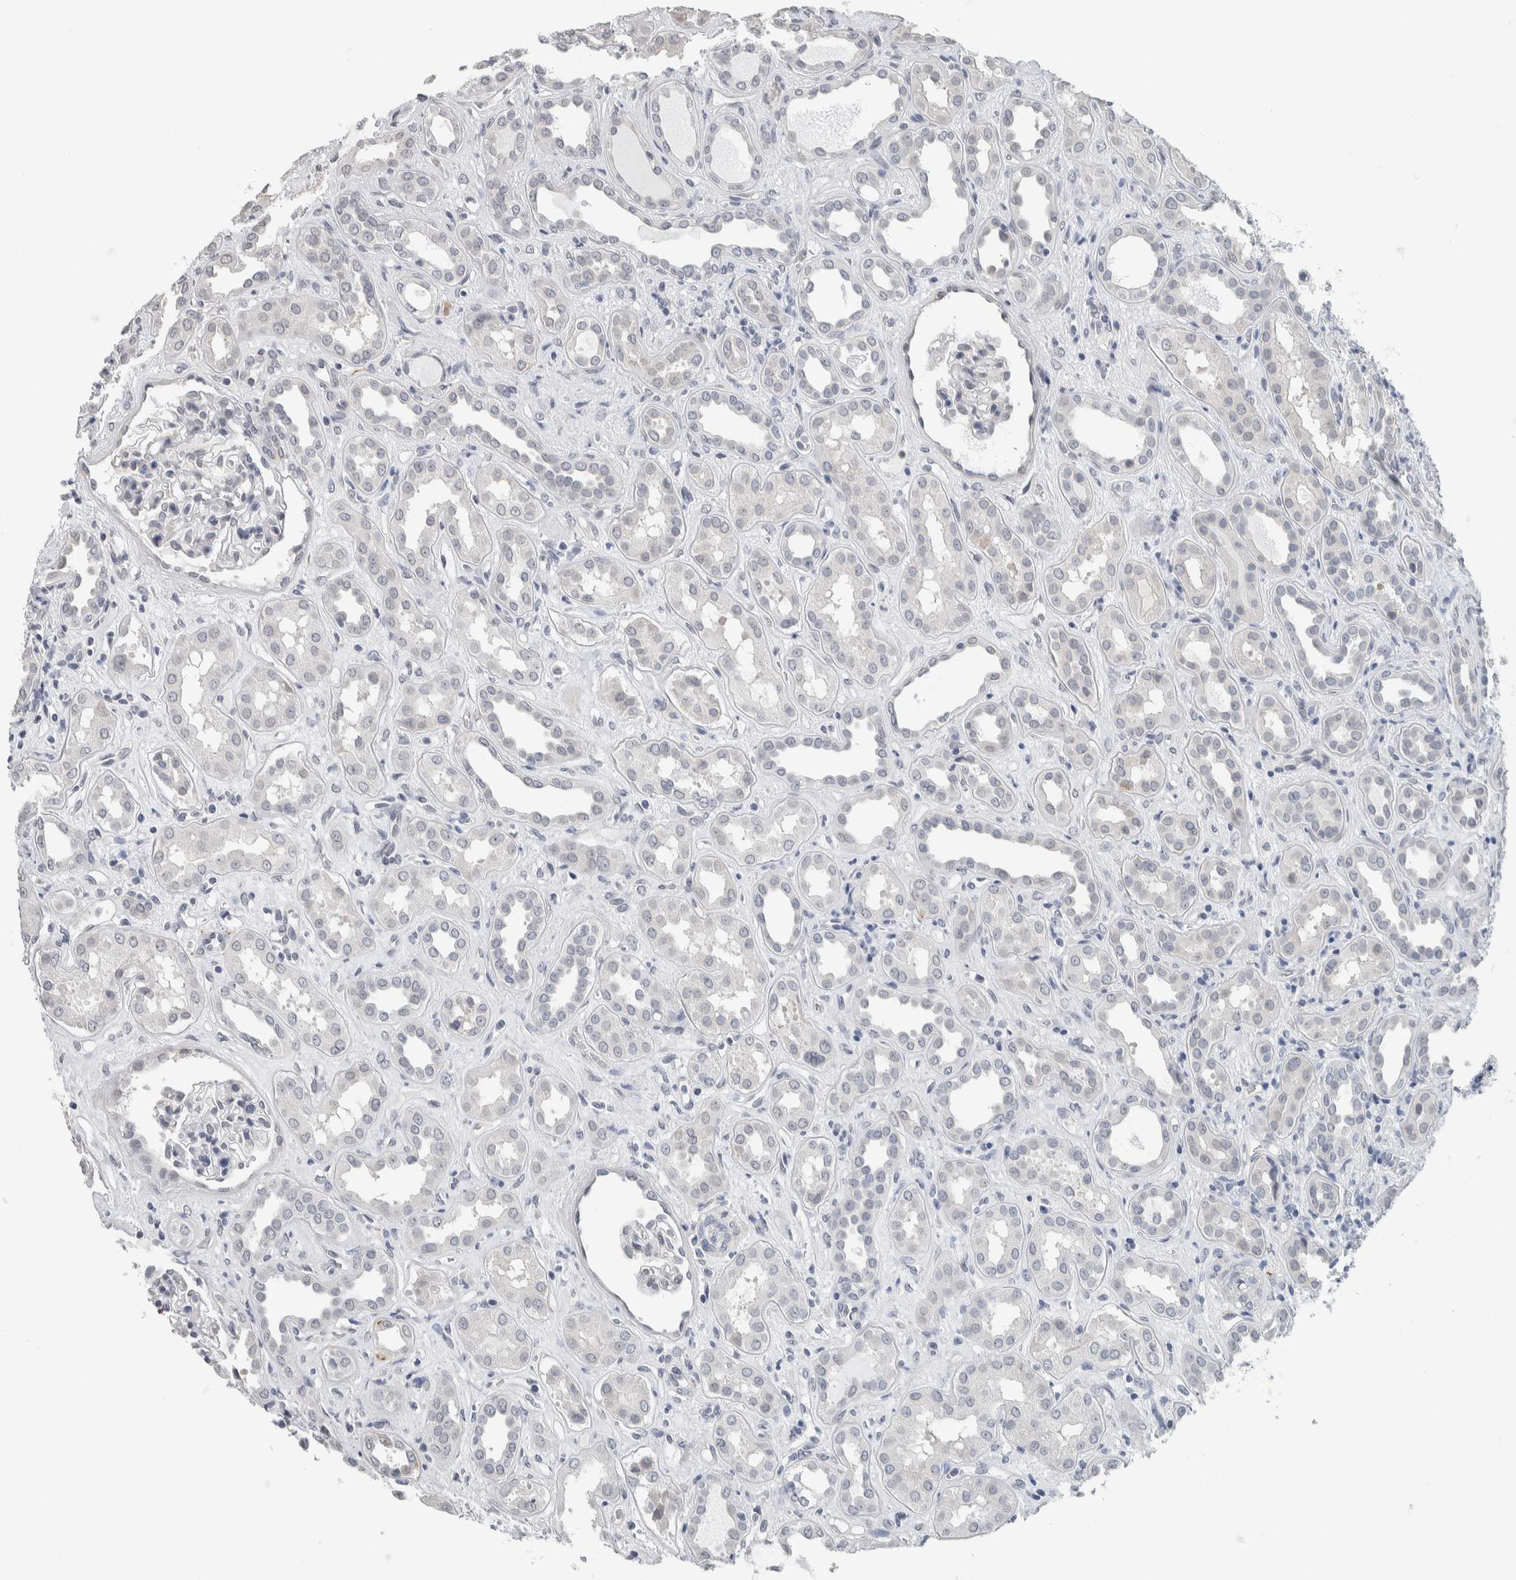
{"staining": {"intensity": "negative", "quantity": "none", "location": "none"}, "tissue": "kidney", "cell_type": "Cells in glomeruli", "image_type": "normal", "snomed": [{"axis": "morphology", "description": "Normal tissue, NOS"}, {"axis": "topography", "description": "Kidney"}], "caption": "DAB immunohistochemical staining of unremarkable kidney reveals no significant expression in cells in glomeruli. The staining is performed using DAB (3,3'-diaminobenzidine) brown chromogen with nuclei counter-stained in using hematoxylin.", "gene": "NEFM", "patient": {"sex": "male", "age": 59}}